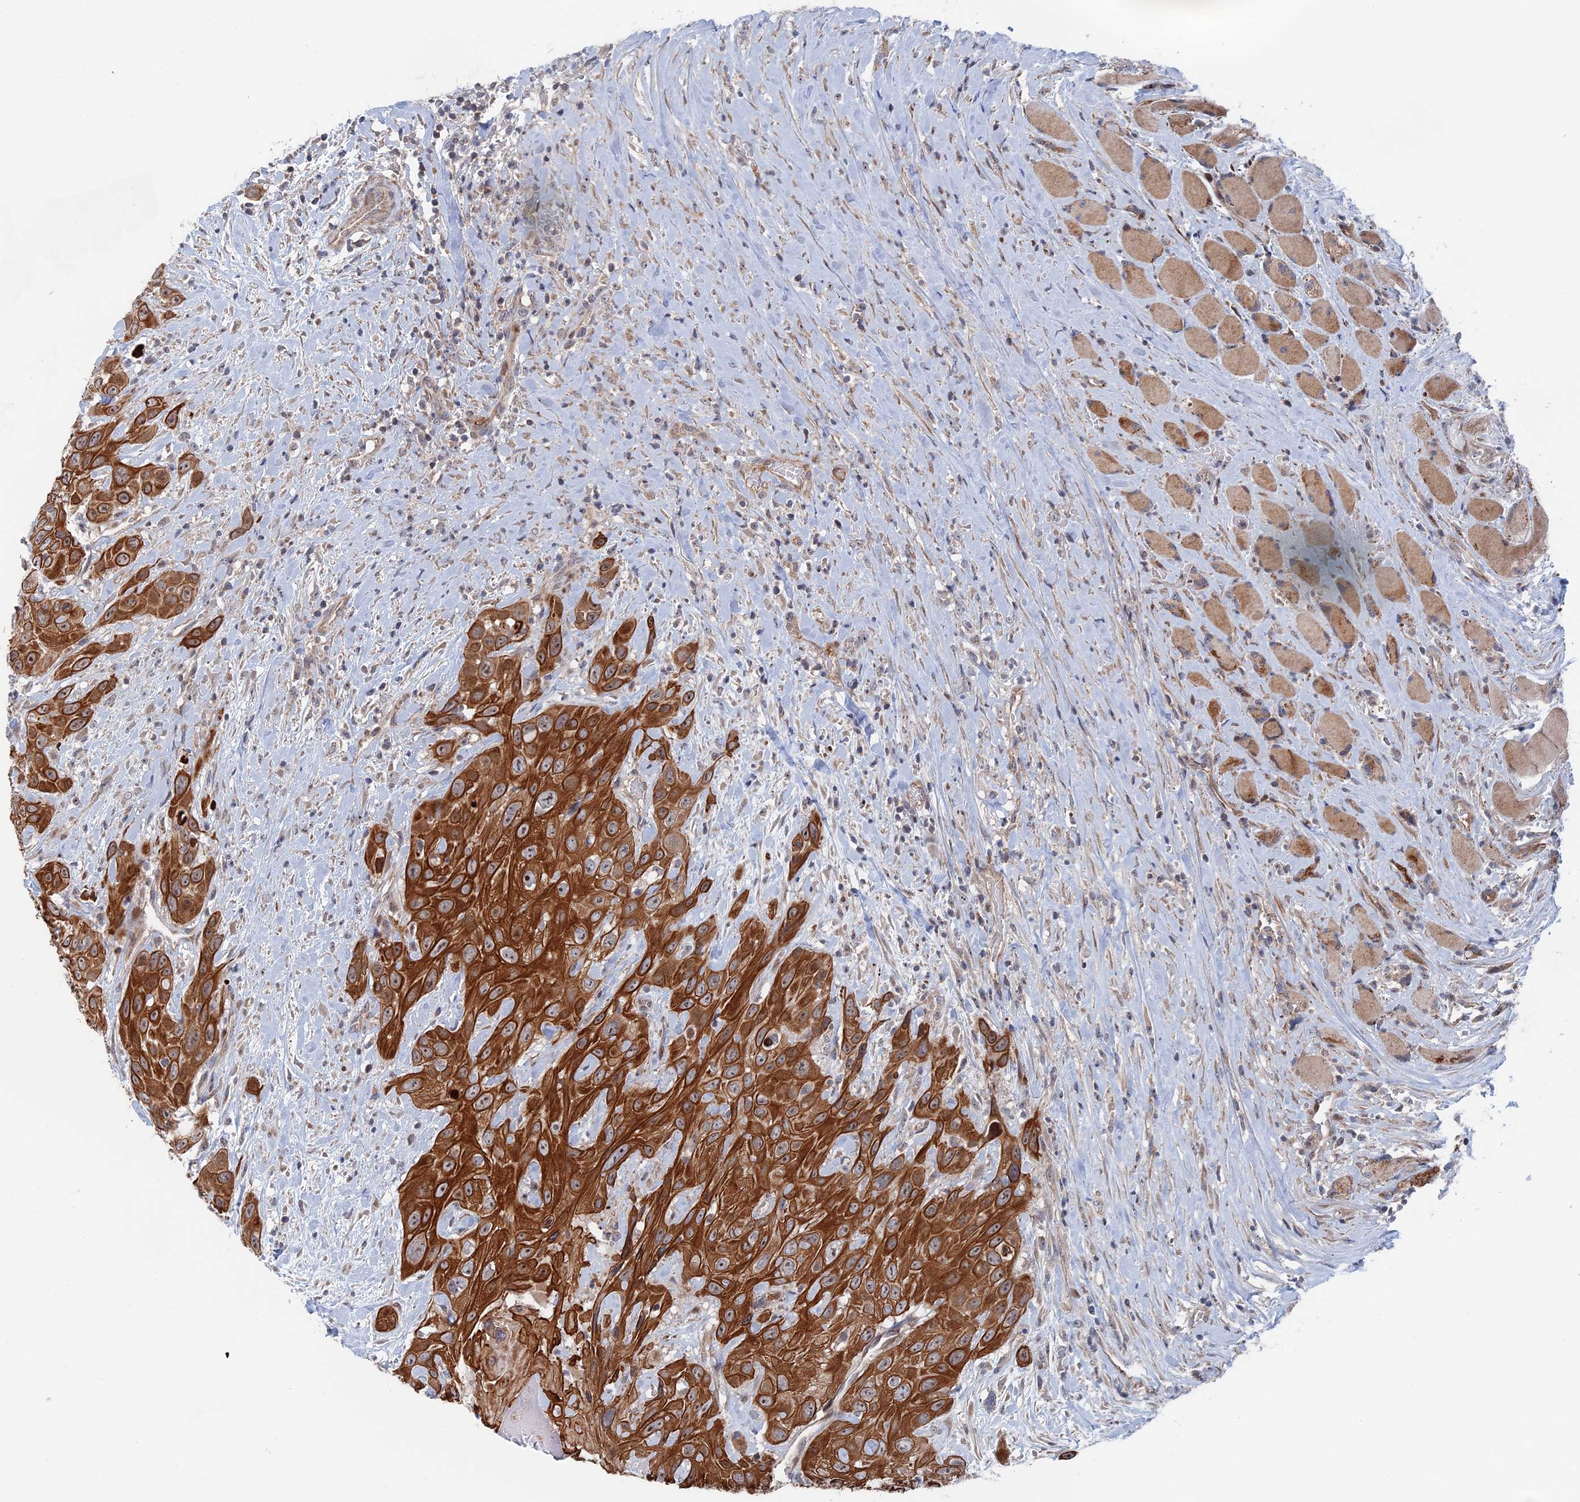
{"staining": {"intensity": "strong", "quantity": ">75%", "location": "cytoplasmic/membranous,nuclear"}, "tissue": "head and neck cancer", "cell_type": "Tumor cells", "image_type": "cancer", "snomed": [{"axis": "morphology", "description": "Squamous cell carcinoma, NOS"}, {"axis": "topography", "description": "Head-Neck"}], "caption": "Strong cytoplasmic/membranous and nuclear staining for a protein is appreciated in approximately >75% of tumor cells of head and neck cancer using immunohistochemistry.", "gene": "IL7", "patient": {"sex": "male", "age": 81}}